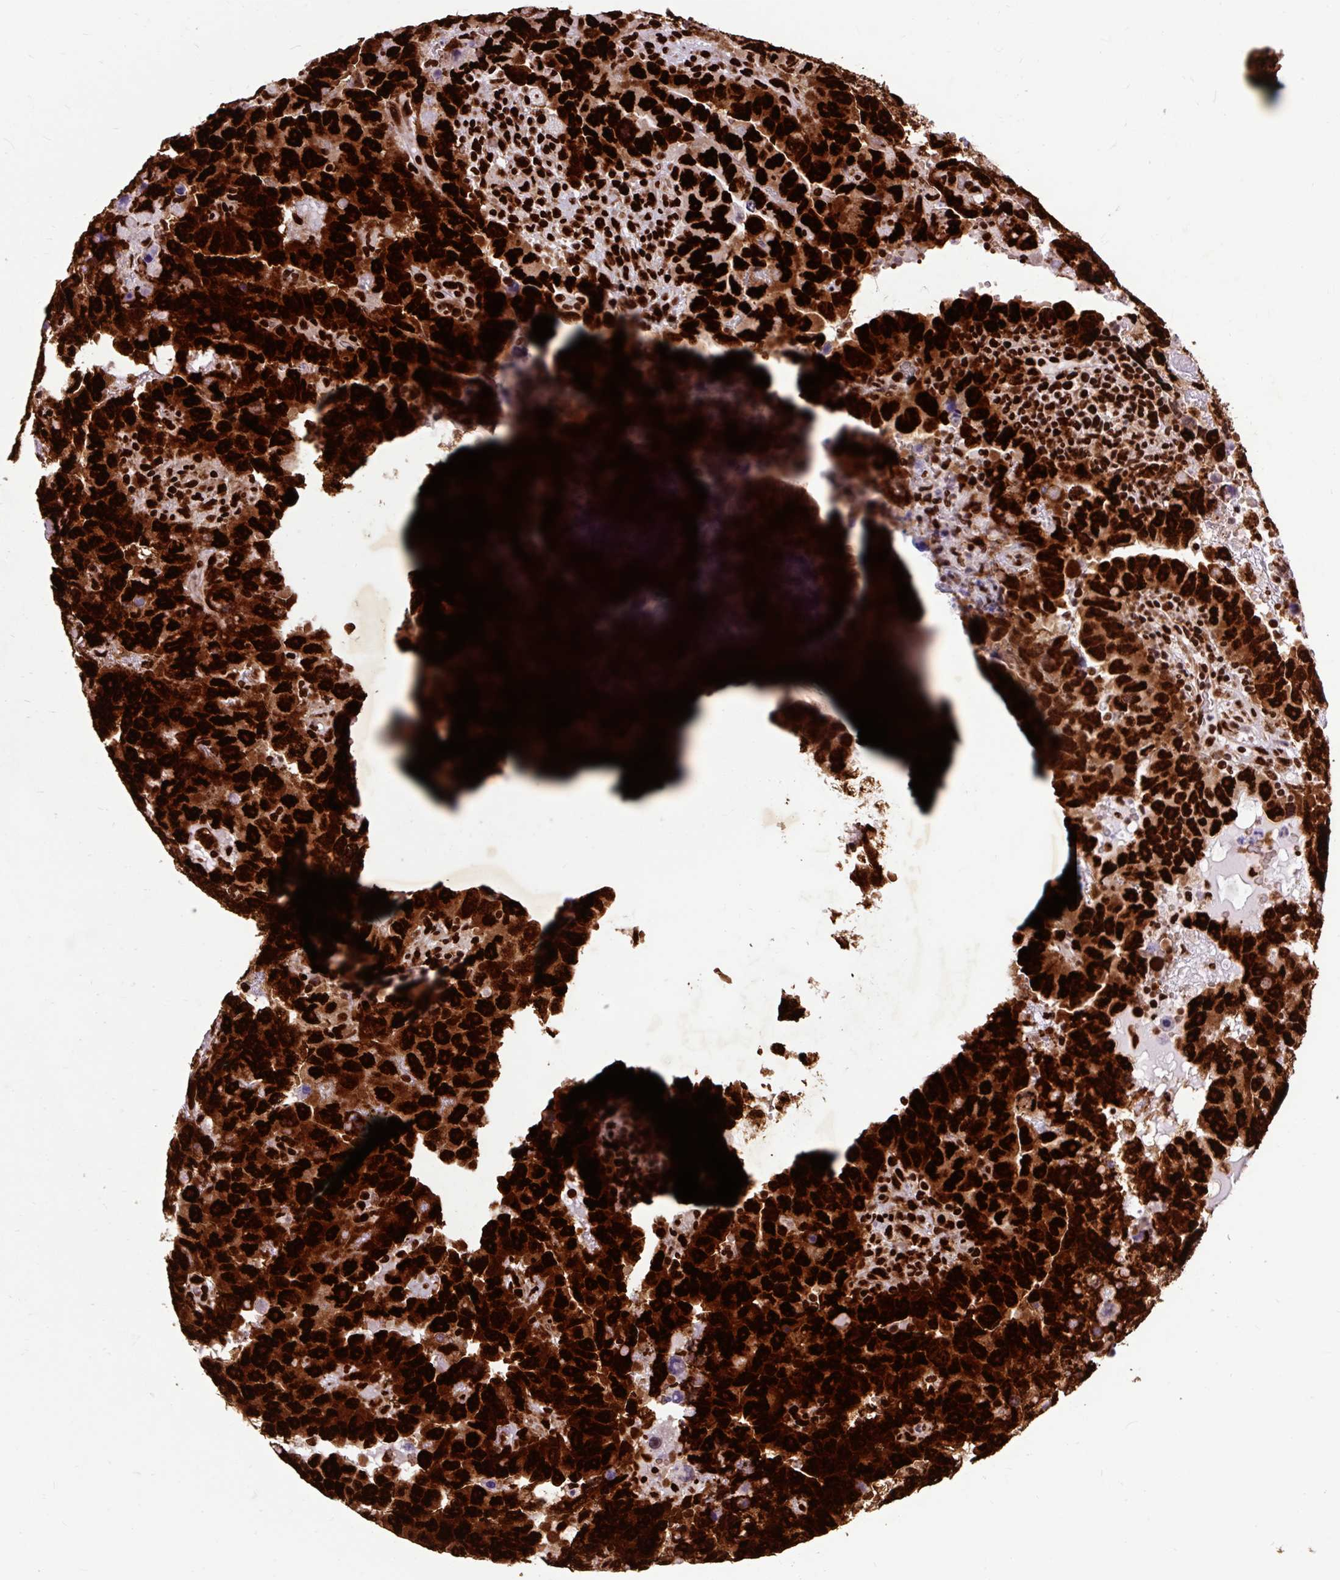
{"staining": {"intensity": "strong", "quantity": ">75%", "location": "cytoplasmic/membranous,nuclear"}, "tissue": "testis cancer", "cell_type": "Tumor cells", "image_type": "cancer", "snomed": [{"axis": "morphology", "description": "Carcinoma, Embryonal, NOS"}, {"axis": "topography", "description": "Testis"}], "caption": "Immunohistochemistry staining of embryonal carcinoma (testis), which displays high levels of strong cytoplasmic/membranous and nuclear staining in about >75% of tumor cells indicating strong cytoplasmic/membranous and nuclear protein expression. The staining was performed using DAB (3,3'-diaminobenzidine) (brown) for protein detection and nuclei were counterstained in hematoxylin (blue).", "gene": "FUS", "patient": {"sex": "male", "age": 24}}